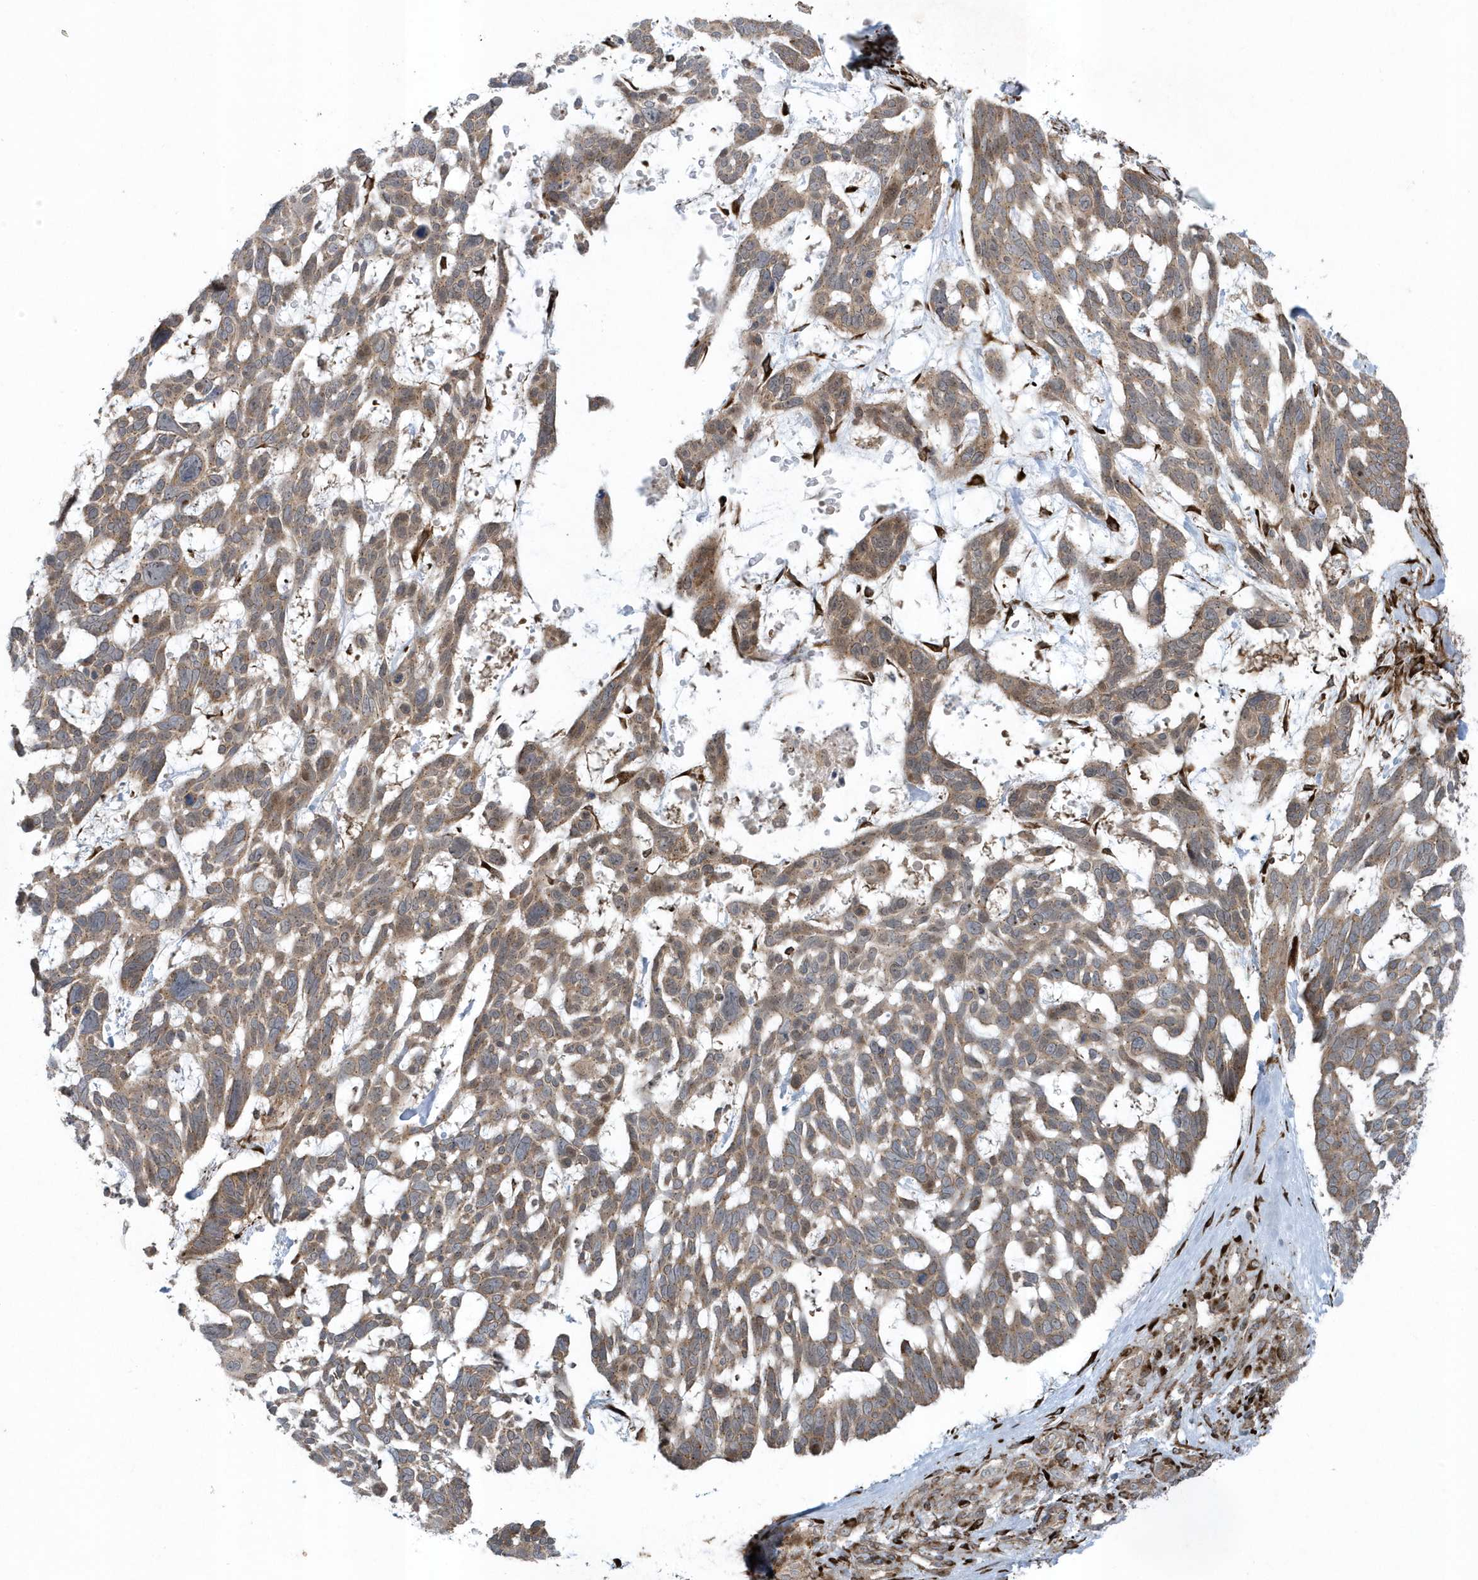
{"staining": {"intensity": "weak", "quantity": ">75%", "location": "cytoplasmic/membranous"}, "tissue": "skin cancer", "cell_type": "Tumor cells", "image_type": "cancer", "snomed": [{"axis": "morphology", "description": "Basal cell carcinoma"}, {"axis": "topography", "description": "Skin"}], "caption": "There is low levels of weak cytoplasmic/membranous expression in tumor cells of skin cancer (basal cell carcinoma), as demonstrated by immunohistochemical staining (brown color).", "gene": "FAM98A", "patient": {"sex": "male", "age": 88}}